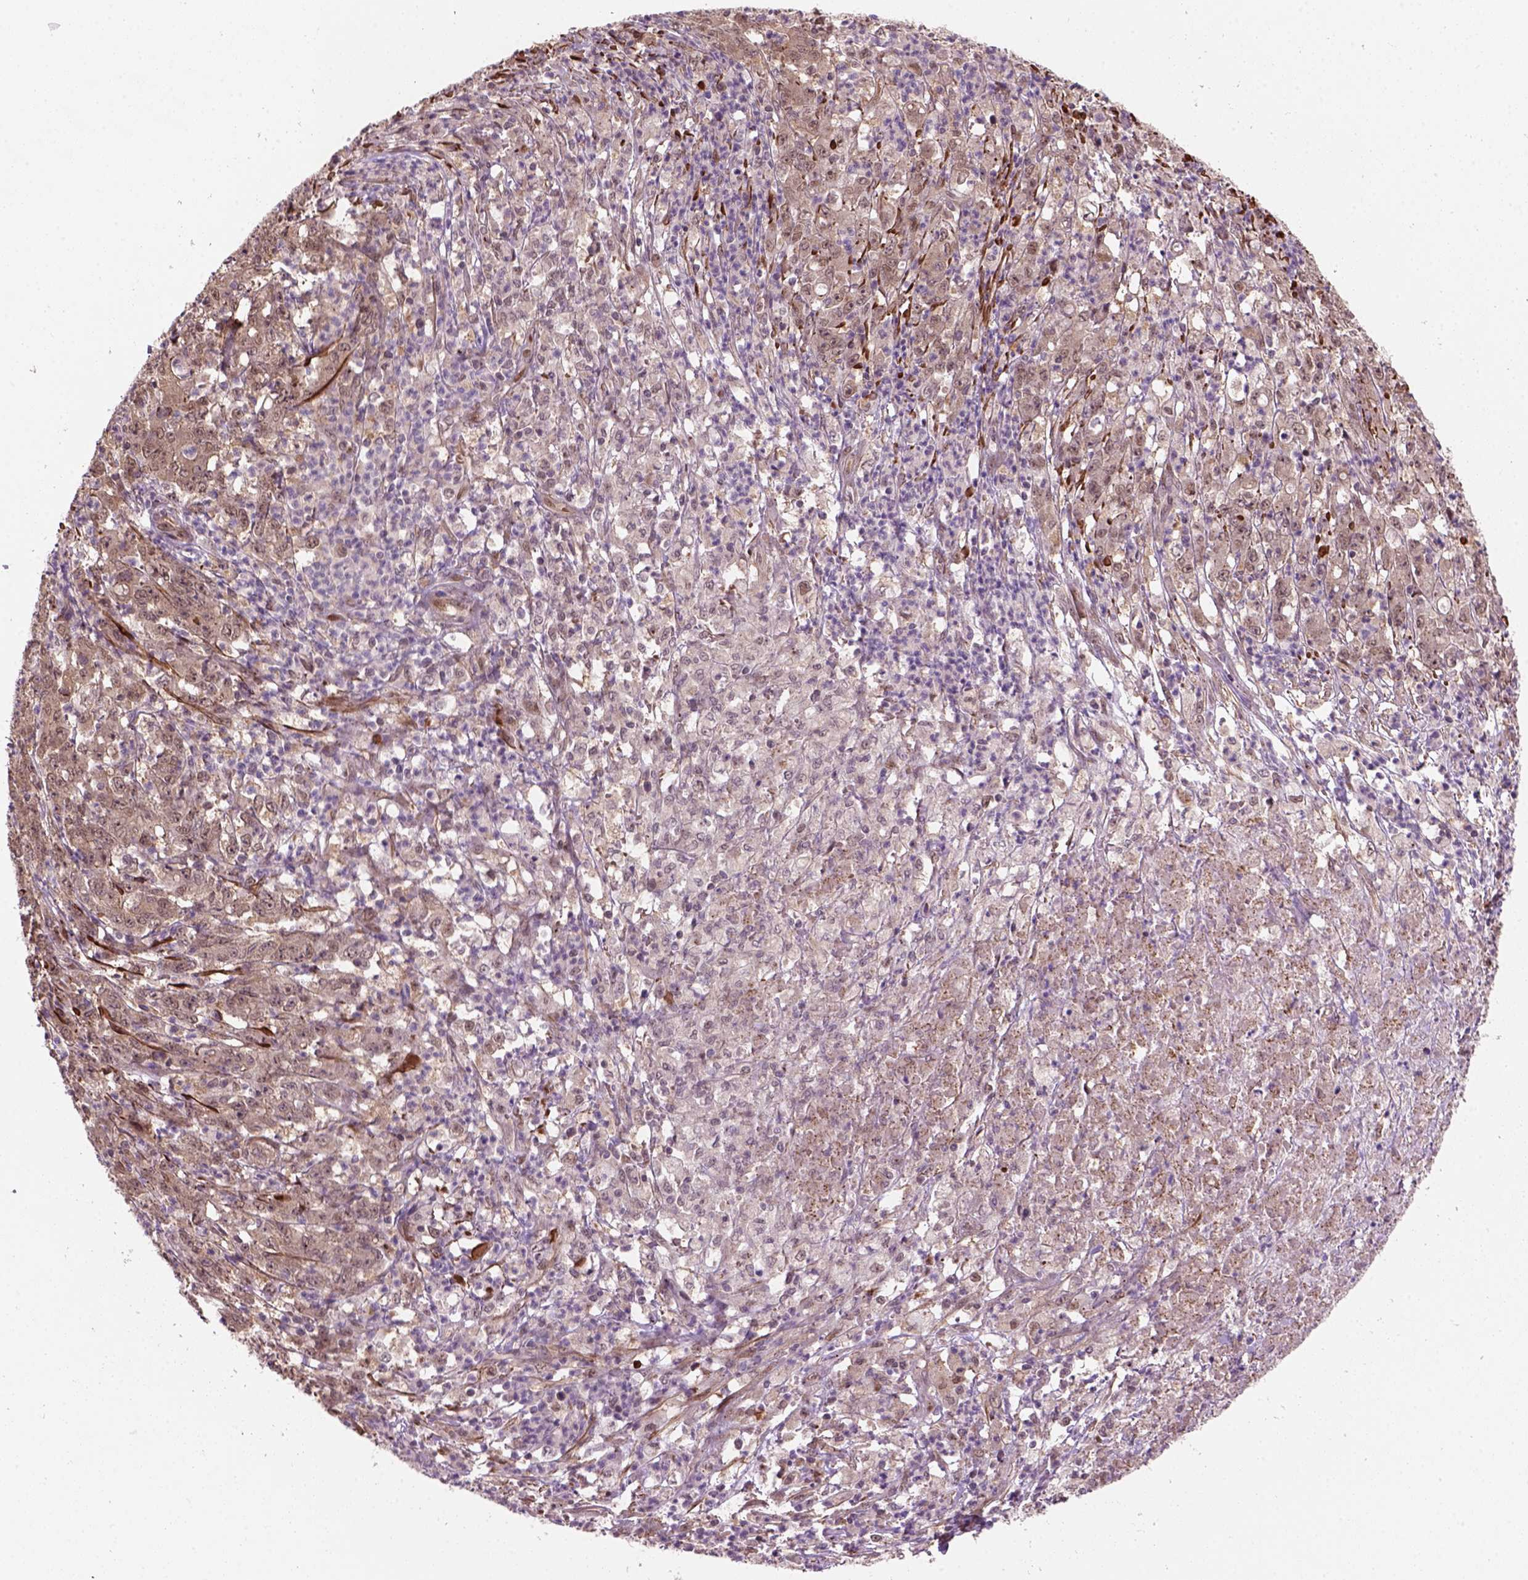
{"staining": {"intensity": "weak", "quantity": "25%-75%", "location": "cytoplasmic/membranous,nuclear"}, "tissue": "stomach cancer", "cell_type": "Tumor cells", "image_type": "cancer", "snomed": [{"axis": "morphology", "description": "Adenocarcinoma, NOS"}, {"axis": "topography", "description": "Stomach, lower"}], "caption": "IHC photomicrograph of neoplastic tissue: stomach adenocarcinoma stained using immunohistochemistry shows low levels of weak protein expression localized specifically in the cytoplasmic/membranous and nuclear of tumor cells, appearing as a cytoplasmic/membranous and nuclear brown color.", "gene": "PSMD11", "patient": {"sex": "female", "age": 71}}